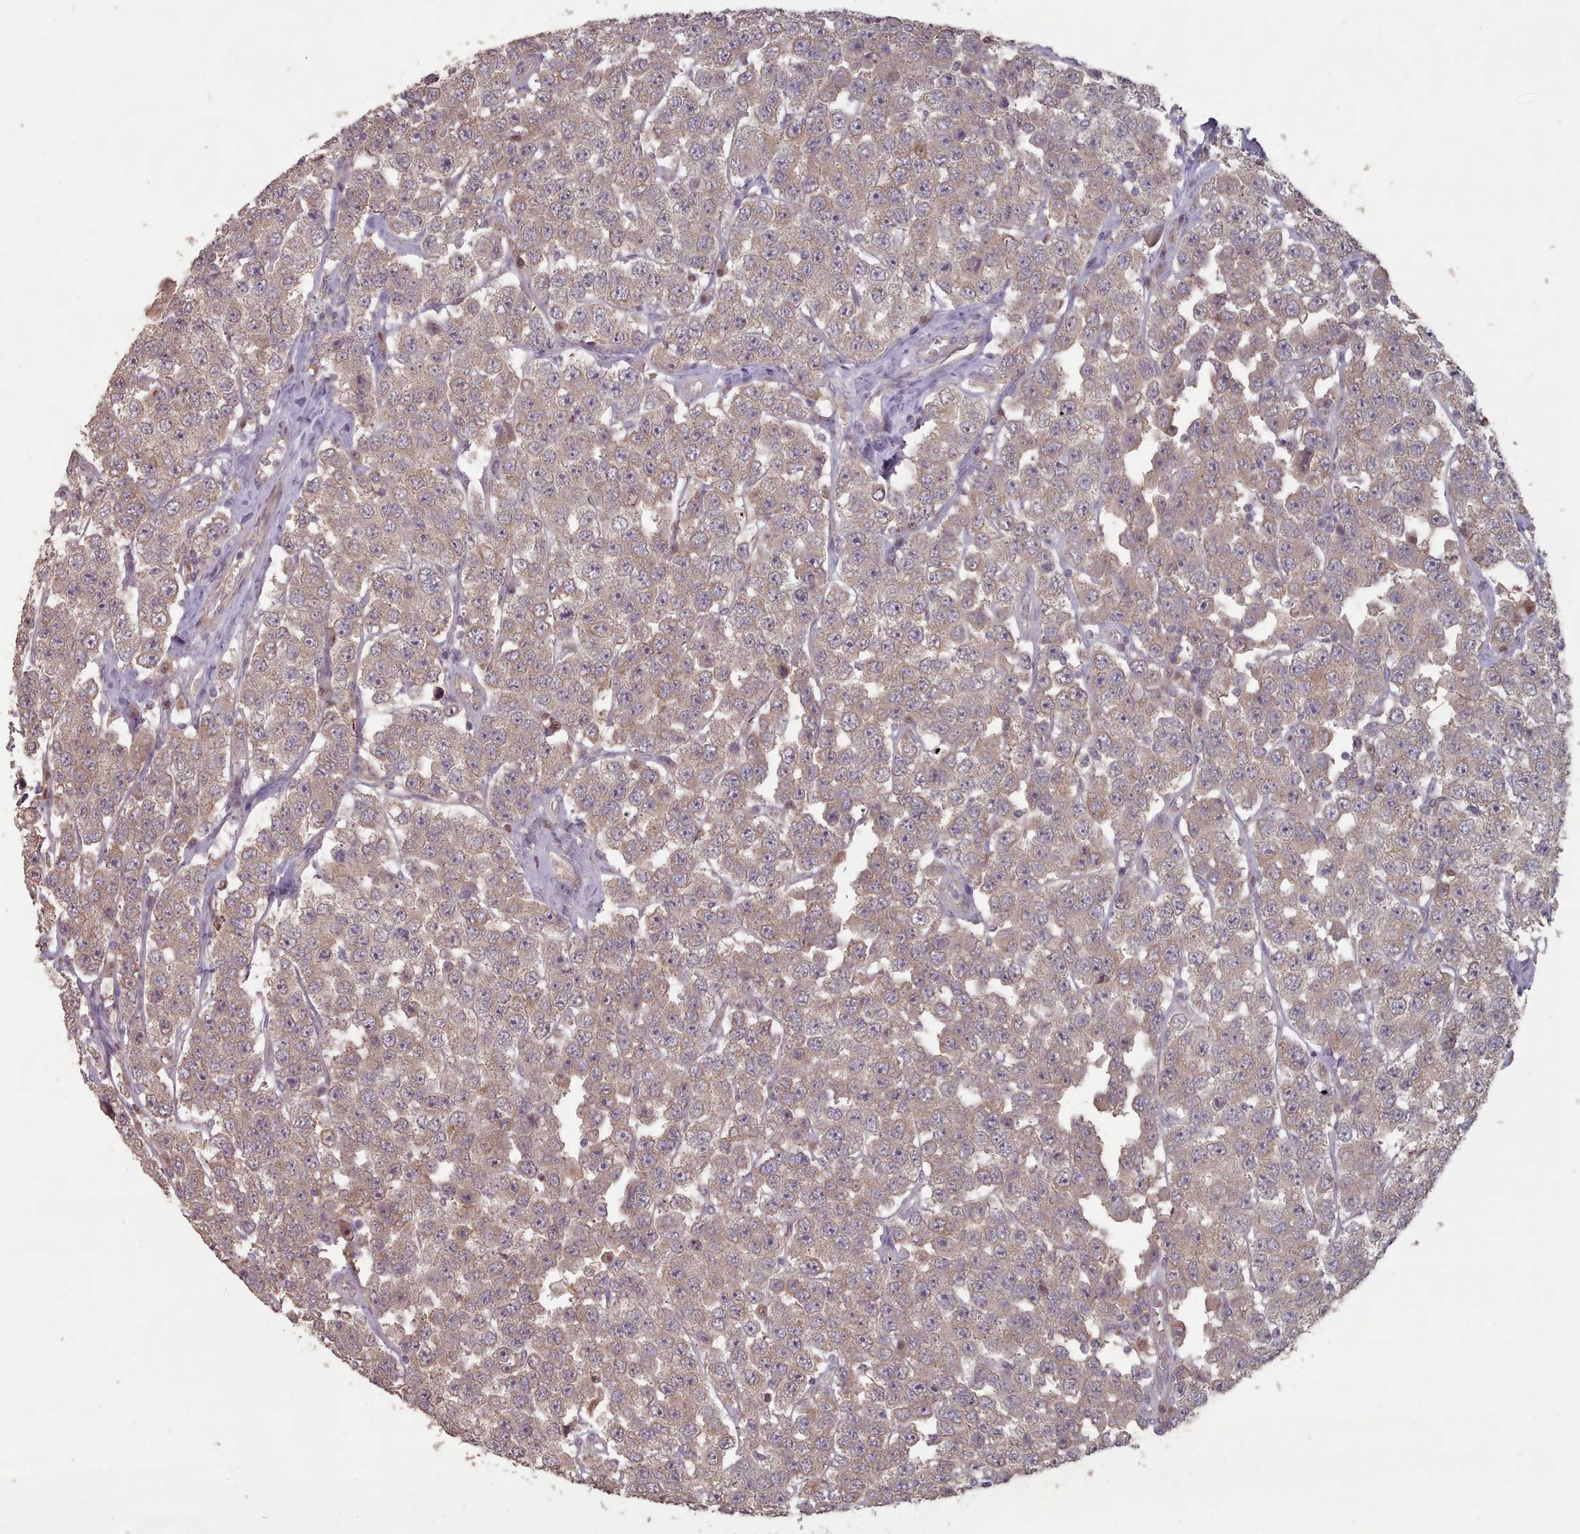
{"staining": {"intensity": "weak", "quantity": "25%-75%", "location": "cytoplasmic/membranous"}, "tissue": "testis cancer", "cell_type": "Tumor cells", "image_type": "cancer", "snomed": [{"axis": "morphology", "description": "Seminoma, NOS"}, {"axis": "topography", "description": "Testis"}], "caption": "Tumor cells display low levels of weak cytoplasmic/membranous staining in about 25%-75% of cells in human testis cancer. (DAB IHC, brown staining for protein, blue staining for nuclei).", "gene": "ERCC6L", "patient": {"sex": "male", "age": 28}}